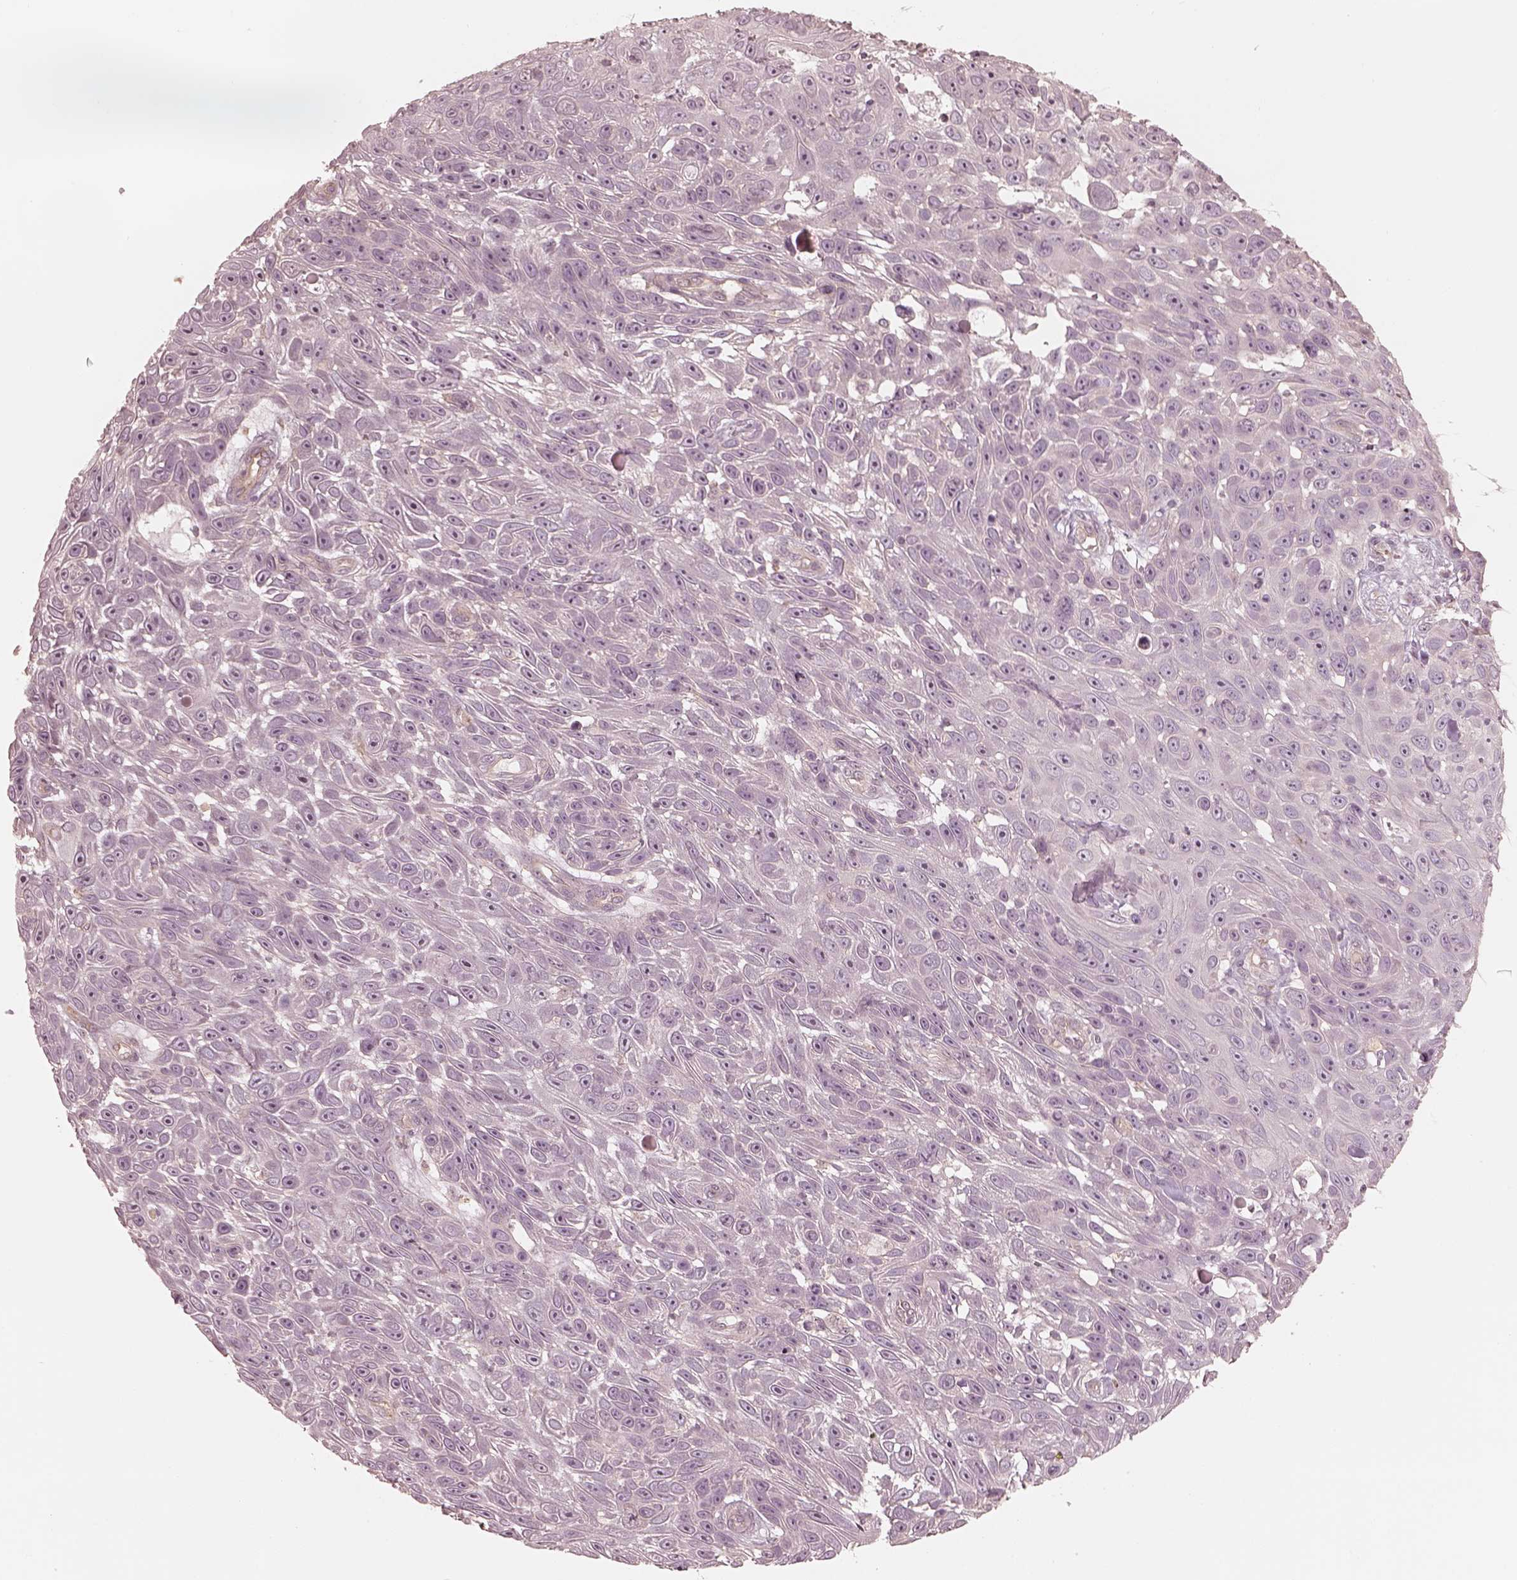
{"staining": {"intensity": "negative", "quantity": "none", "location": "none"}, "tissue": "skin cancer", "cell_type": "Tumor cells", "image_type": "cancer", "snomed": [{"axis": "morphology", "description": "Squamous cell carcinoma, NOS"}, {"axis": "topography", "description": "Skin"}], "caption": "The histopathology image exhibits no staining of tumor cells in skin squamous cell carcinoma.", "gene": "KIF5C", "patient": {"sex": "male", "age": 82}}